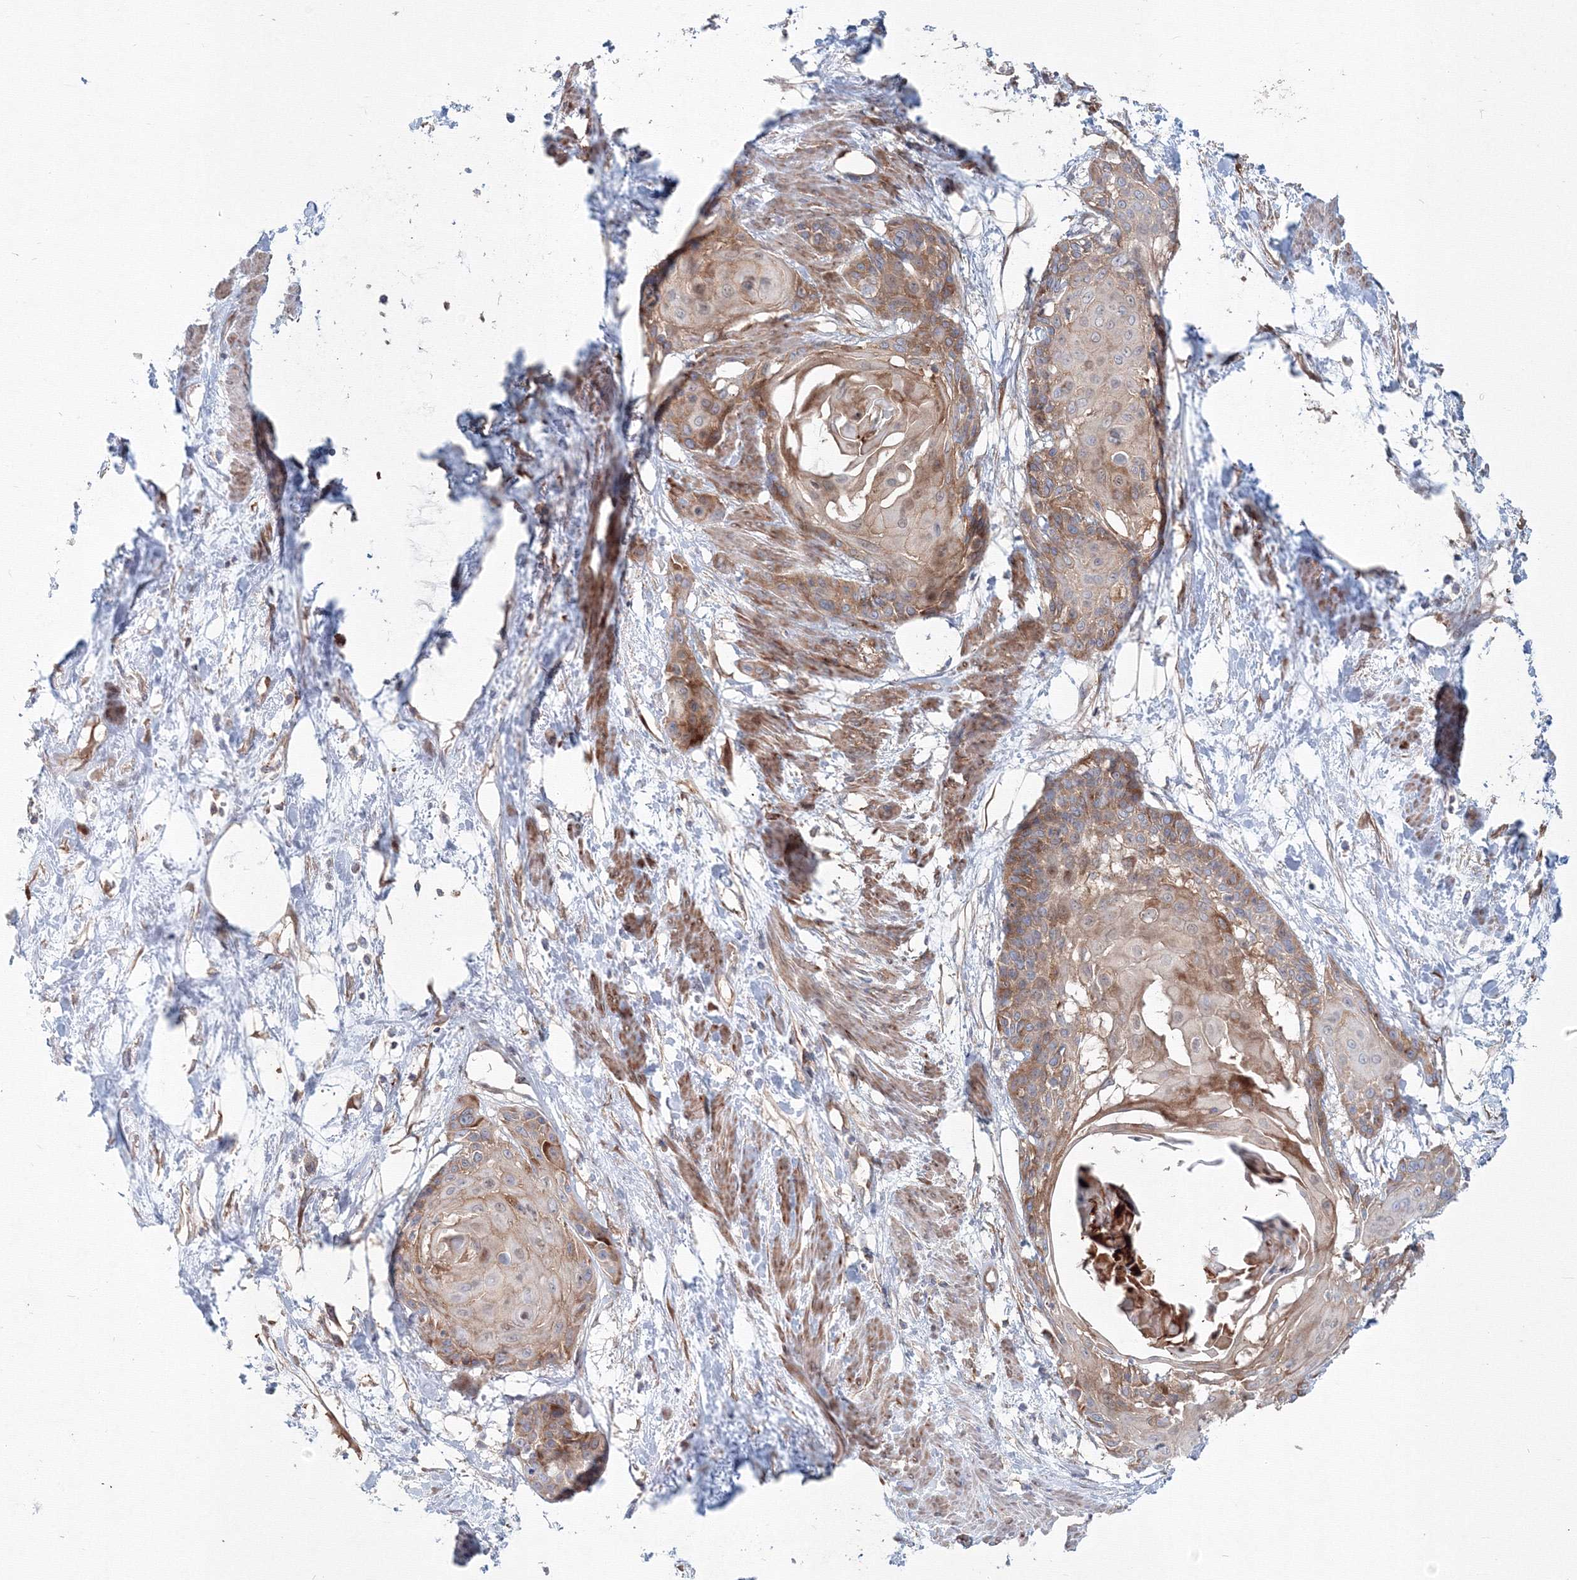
{"staining": {"intensity": "moderate", "quantity": "<25%", "location": "cytoplasmic/membranous"}, "tissue": "cervical cancer", "cell_type": "Tumor cells", "image_type": "cancer", "snomed": [{"axis": "morphology", "description": "Squamous cell carcinoma, NOS"}, {"axis": "topography", "description": "Cervix"}], "caption": "This micrograph displays IHC staining of cervical cancer (squamous cell carcinoma), with low moderate cytoplasmic/membranous positivity in approximately <25% of tumor cells.", "gene": "SH3PXD2A", "patient": {"sex": "female", "age": 57}}